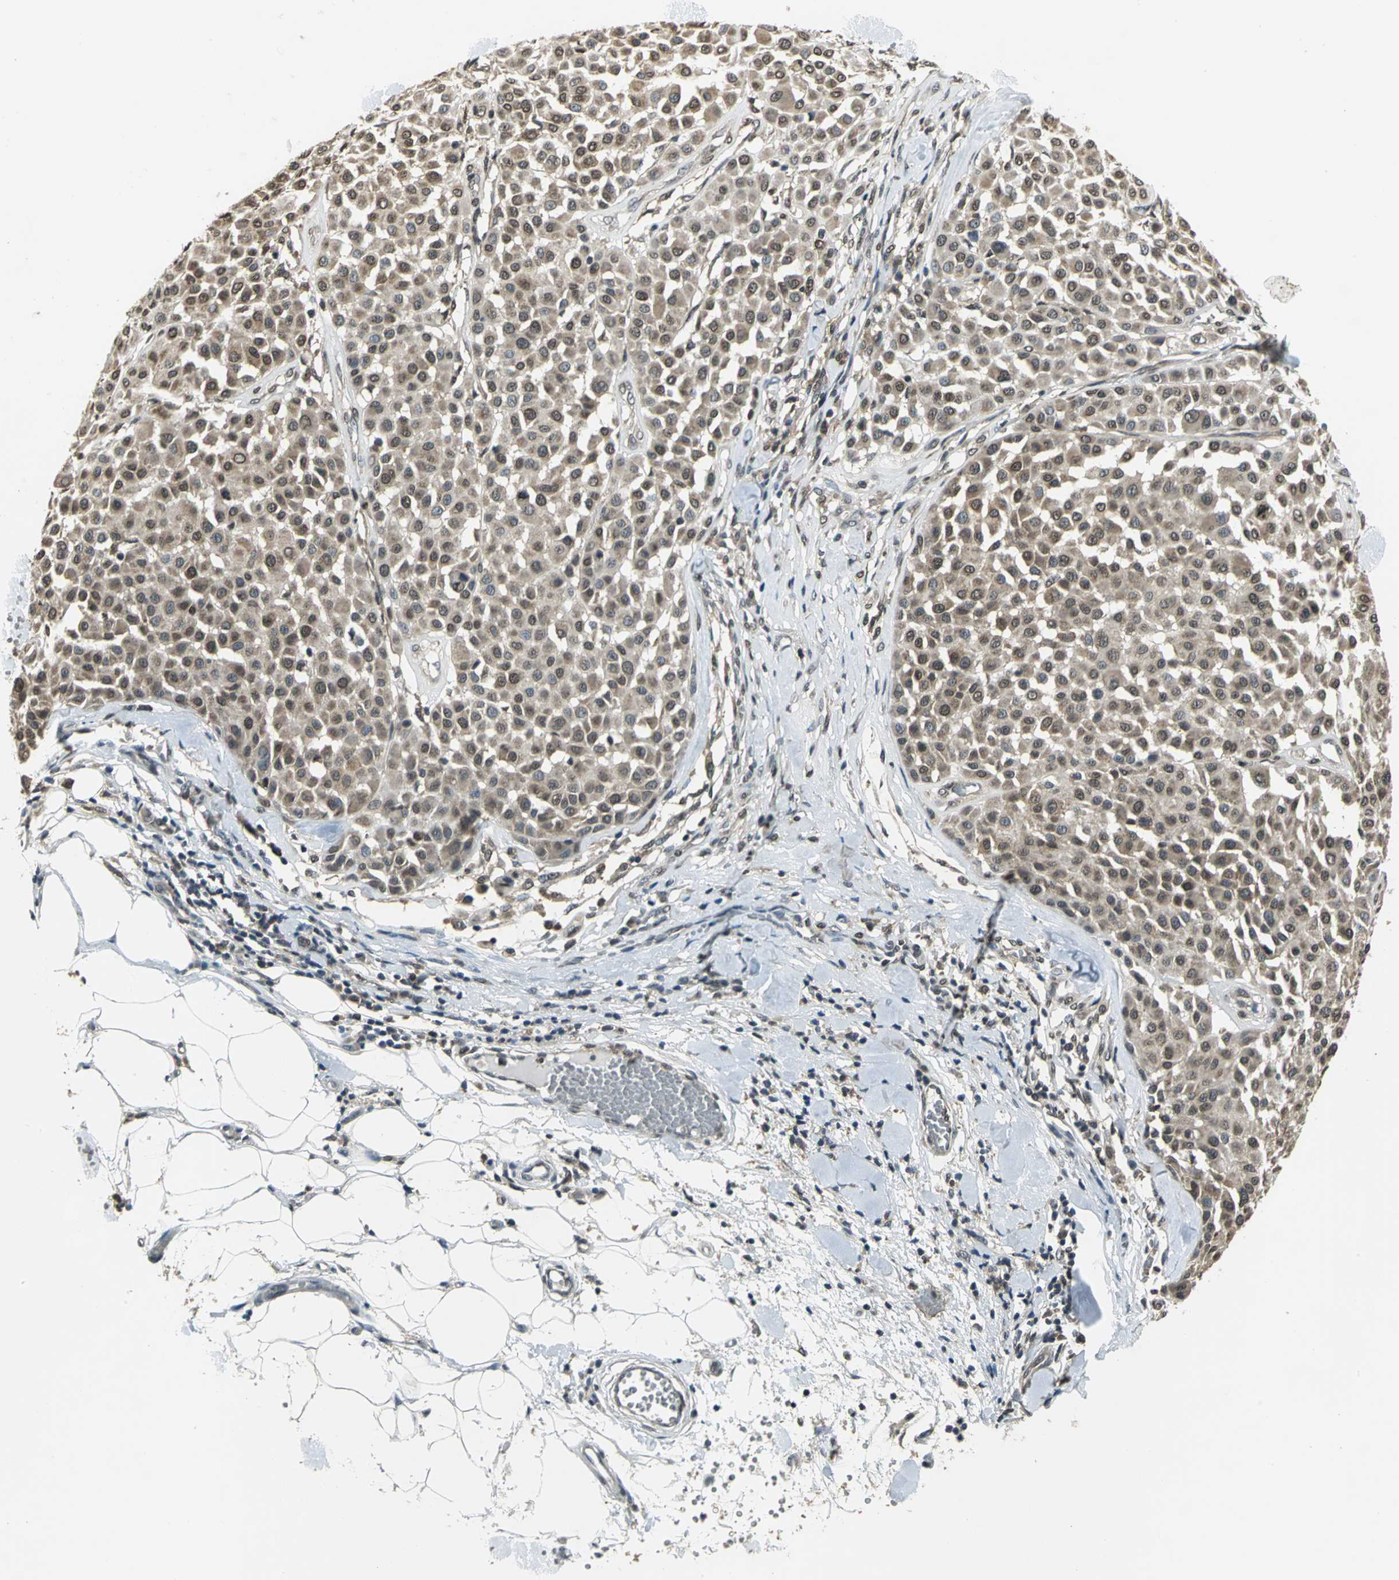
{"staining": {"intensity": "moderate", "quantity": ">75%", "location": "cytoplasmic/membranous,nuclear"}, "tissue": "melanoma", "cell_type": "Tumor cells", "image_type": "cancer", "snomed": [{"axis": "morphology", "description": "Malignant melanoma, Metastatic site"}, {"axis": "topography", "description": "Soft tissue"}], "caption": "Immunohistochemical staining of human malignant melanoma (metastatic site) displays medium levels of moderate cytoplasmic/membranous and nuclear positivity in about >75% of tumor cells. (DAB (3,3'-diaminobenzidine) IHC with brightfield microscopy, high magnification).", "gene": "AHR", "patient": {"sex": "male", "age": 41}}